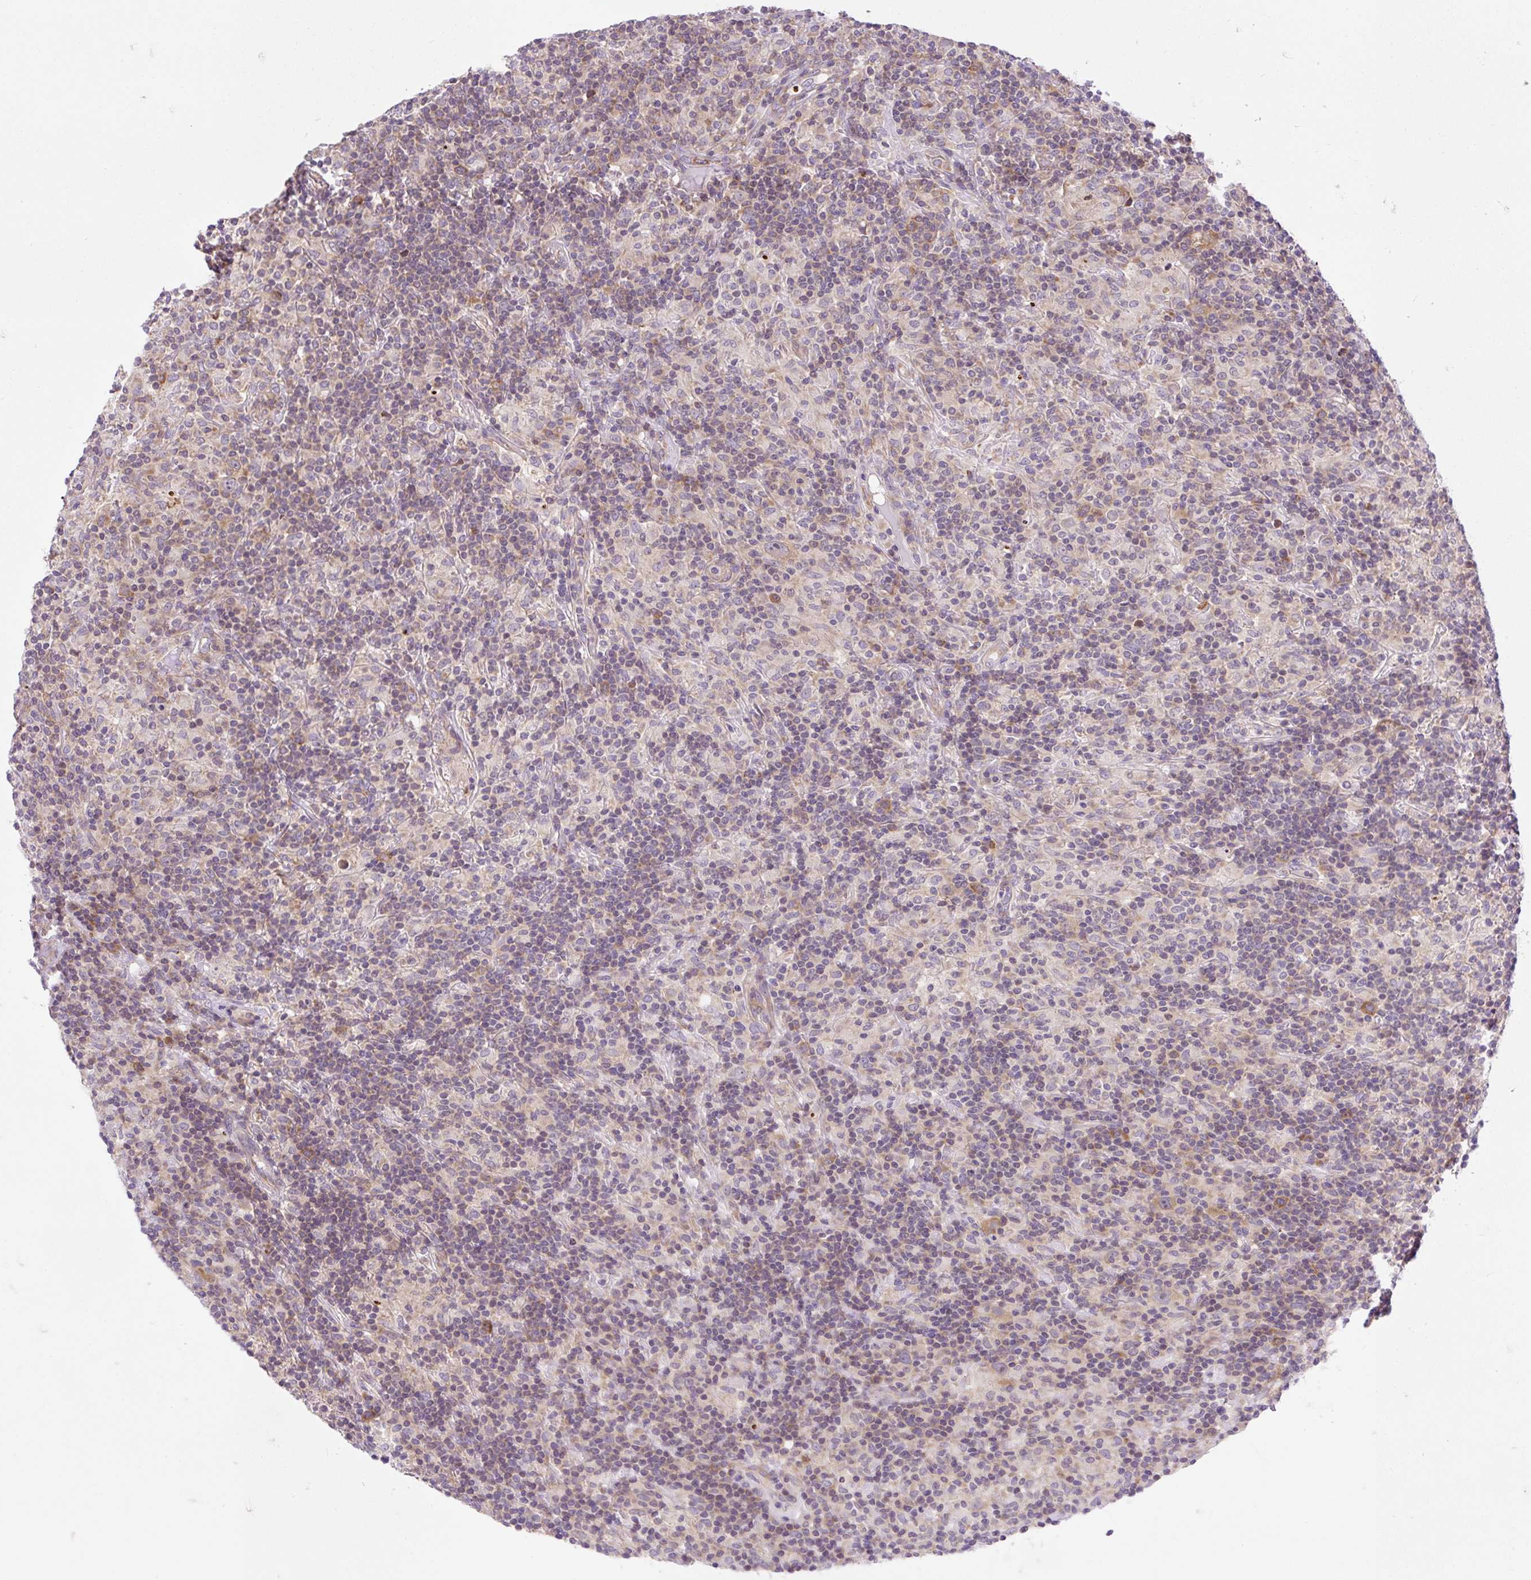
{"staining": {"intensity": "moderate", "quantity": "25%-75%", "location": "cytoplasmic/membranous"}, "tissue": "lymphoma", "cell_type": "Tumor cells", "image_type": "cancer", "snomed": [{"axis": "morphology", "description": "Hodgkin's disease, NOS"}, {"axis": "topography", "description": "Lymph node"}], "caption": "This photomicrograph exhibits IHC staining of lymphoma, with medium moderate cytoplasmic/membranous staining in approximately 25%-75% of tumor cells.", "gene": "GPR45", "patient": {"sex": "male", "age": 70}}